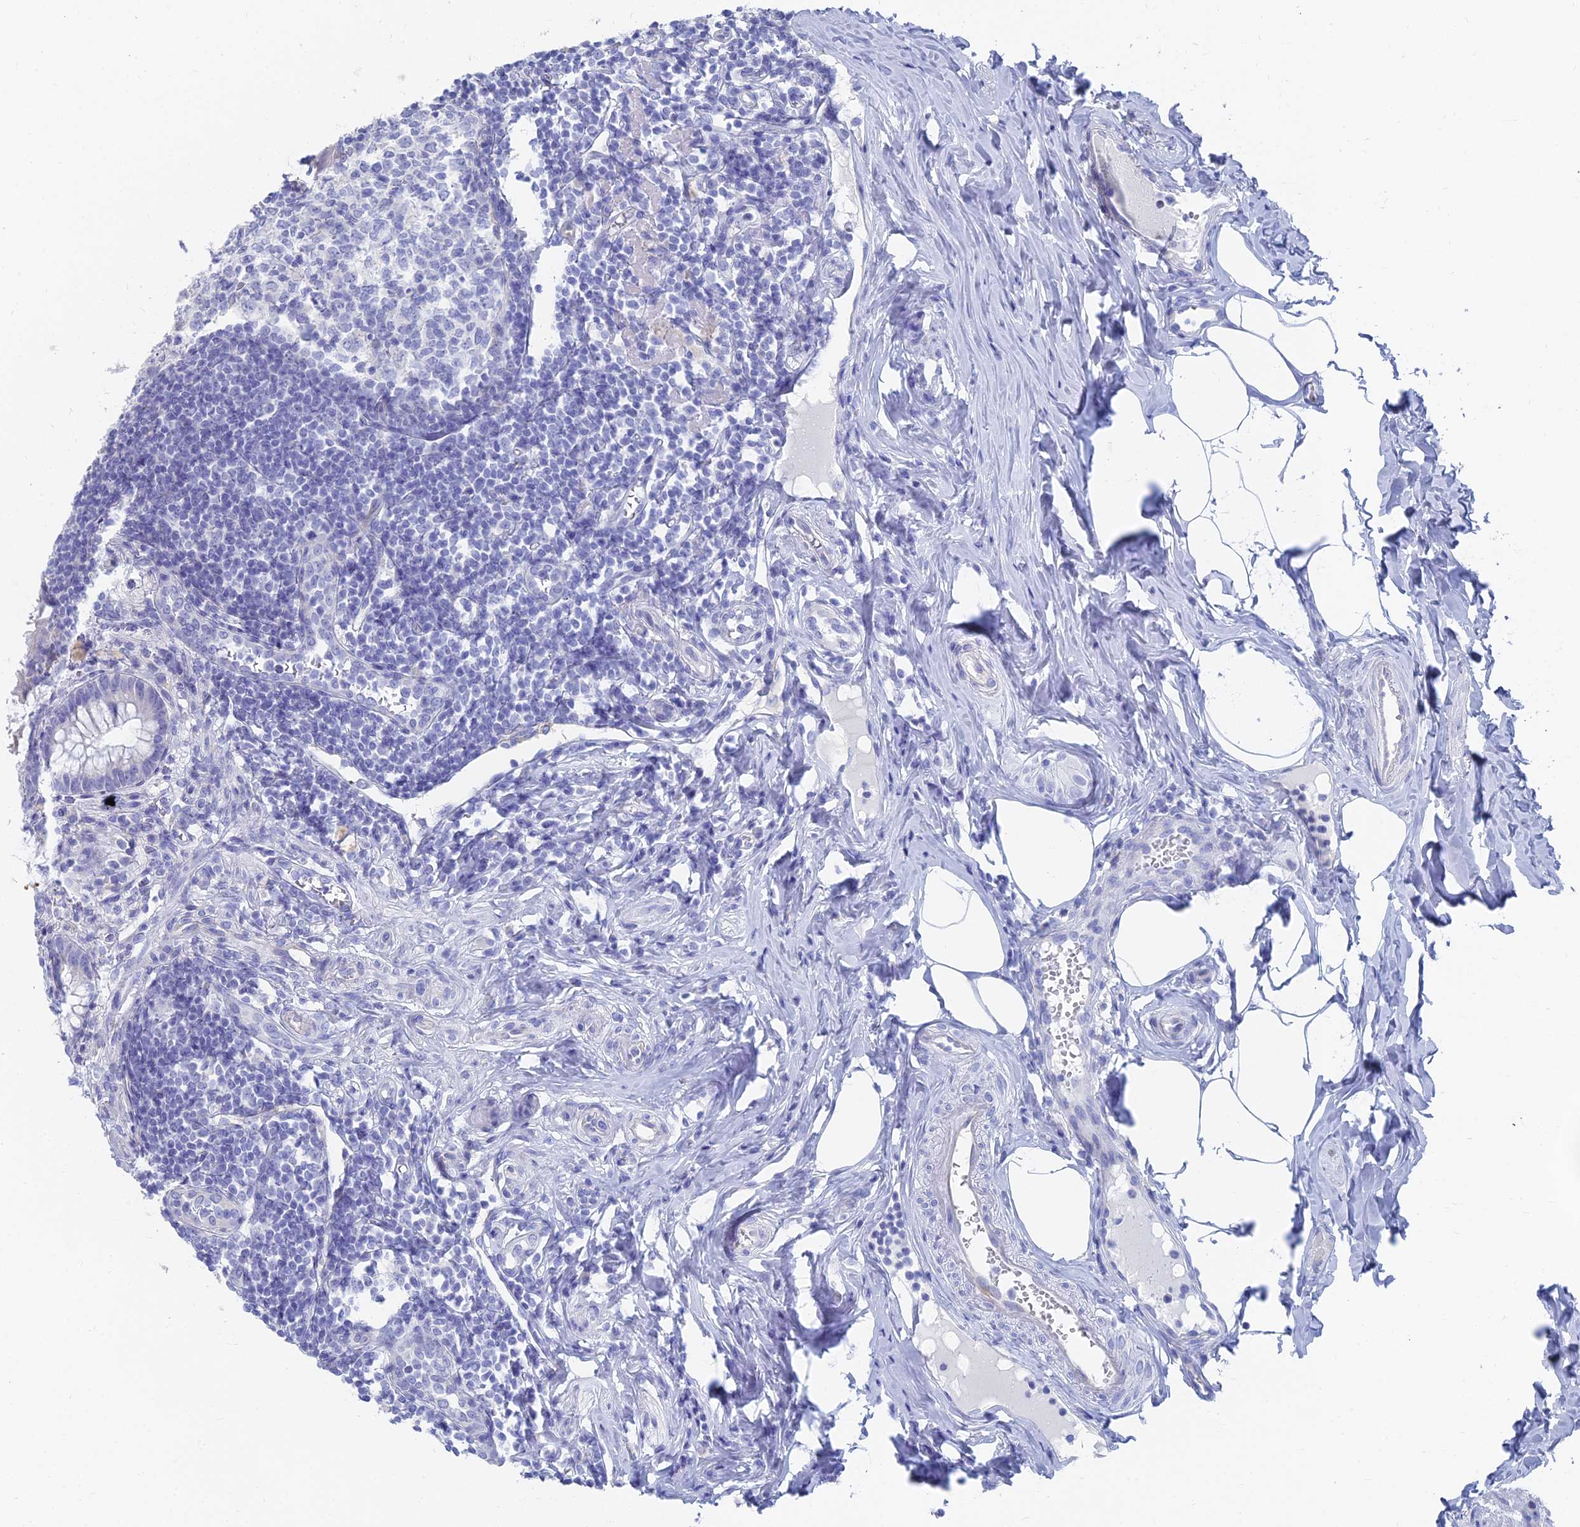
{"staining": {"intensity": "negative", "quantity": "none", "location": "none"}, "tissue": "appendix", "cell_type": "Glandular cells", "image_type": "normal", "snomed": [{"axis": "morphology", "description": "Normal tissue, NOS"}, {"axis": "topography", "description": "Appendix"}], "caption": "Glandular cells show no significant protein staining in normal appendix. The staining is performed using DAB (3,3'-diaminobenzidine) brown chromogen with nuclei counter-stained in using hematoxylin.", "gene": "TNNT3", "patient": {"sex": "female", "age": 33}}